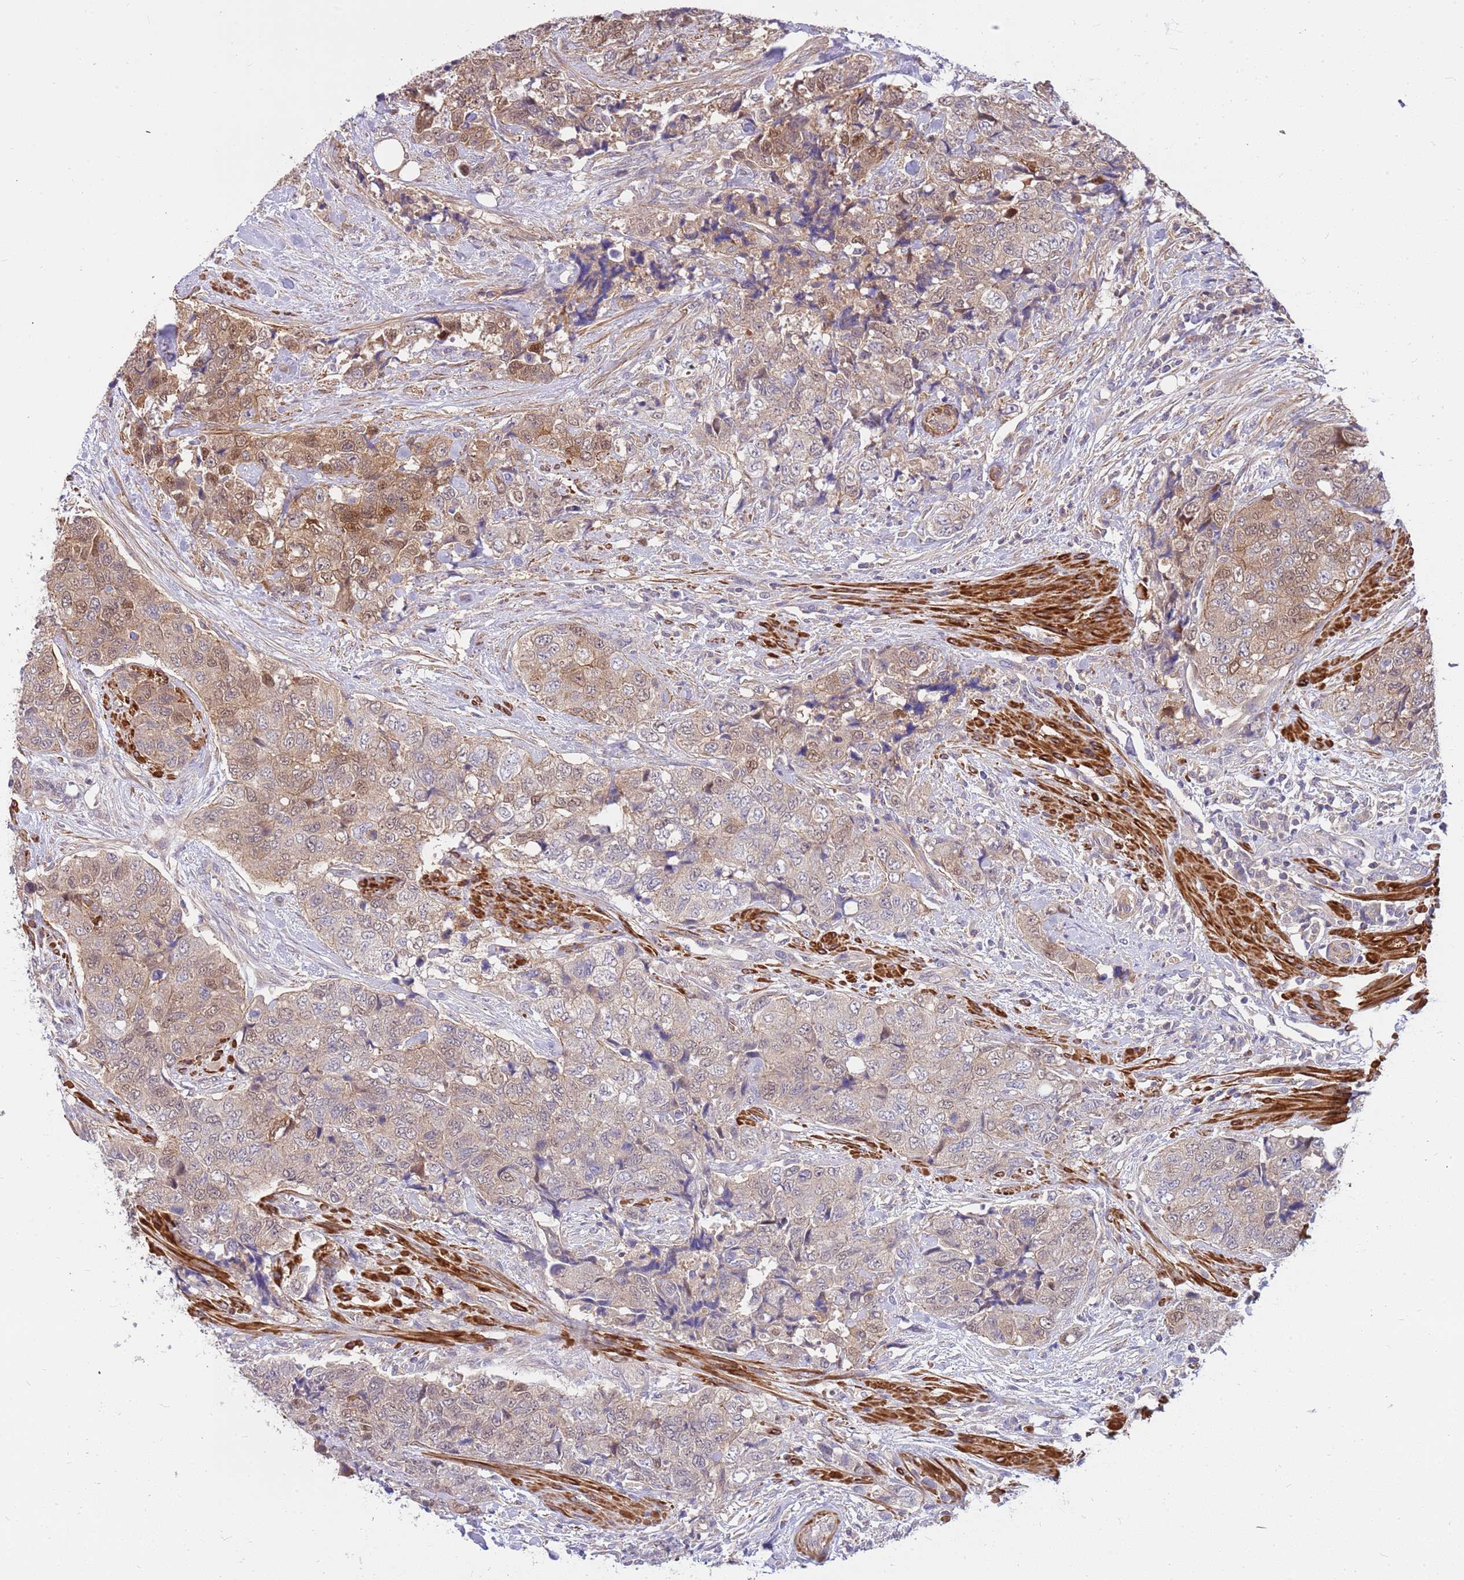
{"staining": {"intensity": "weak", "quantity": ">75%", "location": "cytoplasmic/membranous,nuclear"}, "tissue": "urothelial cancer", "cell_type": "Tumor cells", "image_type": "cancer", "snomed": [{"axis": "morphology", "description": "Urothelial carcinoma, High grade"}, {"axis": "topography", "description": "Urinary bladder"}], "caption": "Protein analysis of urothelial carcinoma (high-grade) tissue displays weak cytoplasmic/membranous and nuclear staining in approximately >75% of tumor cells.", "gene": "MVD", "patient": {"sex": "female", "age": 78}}